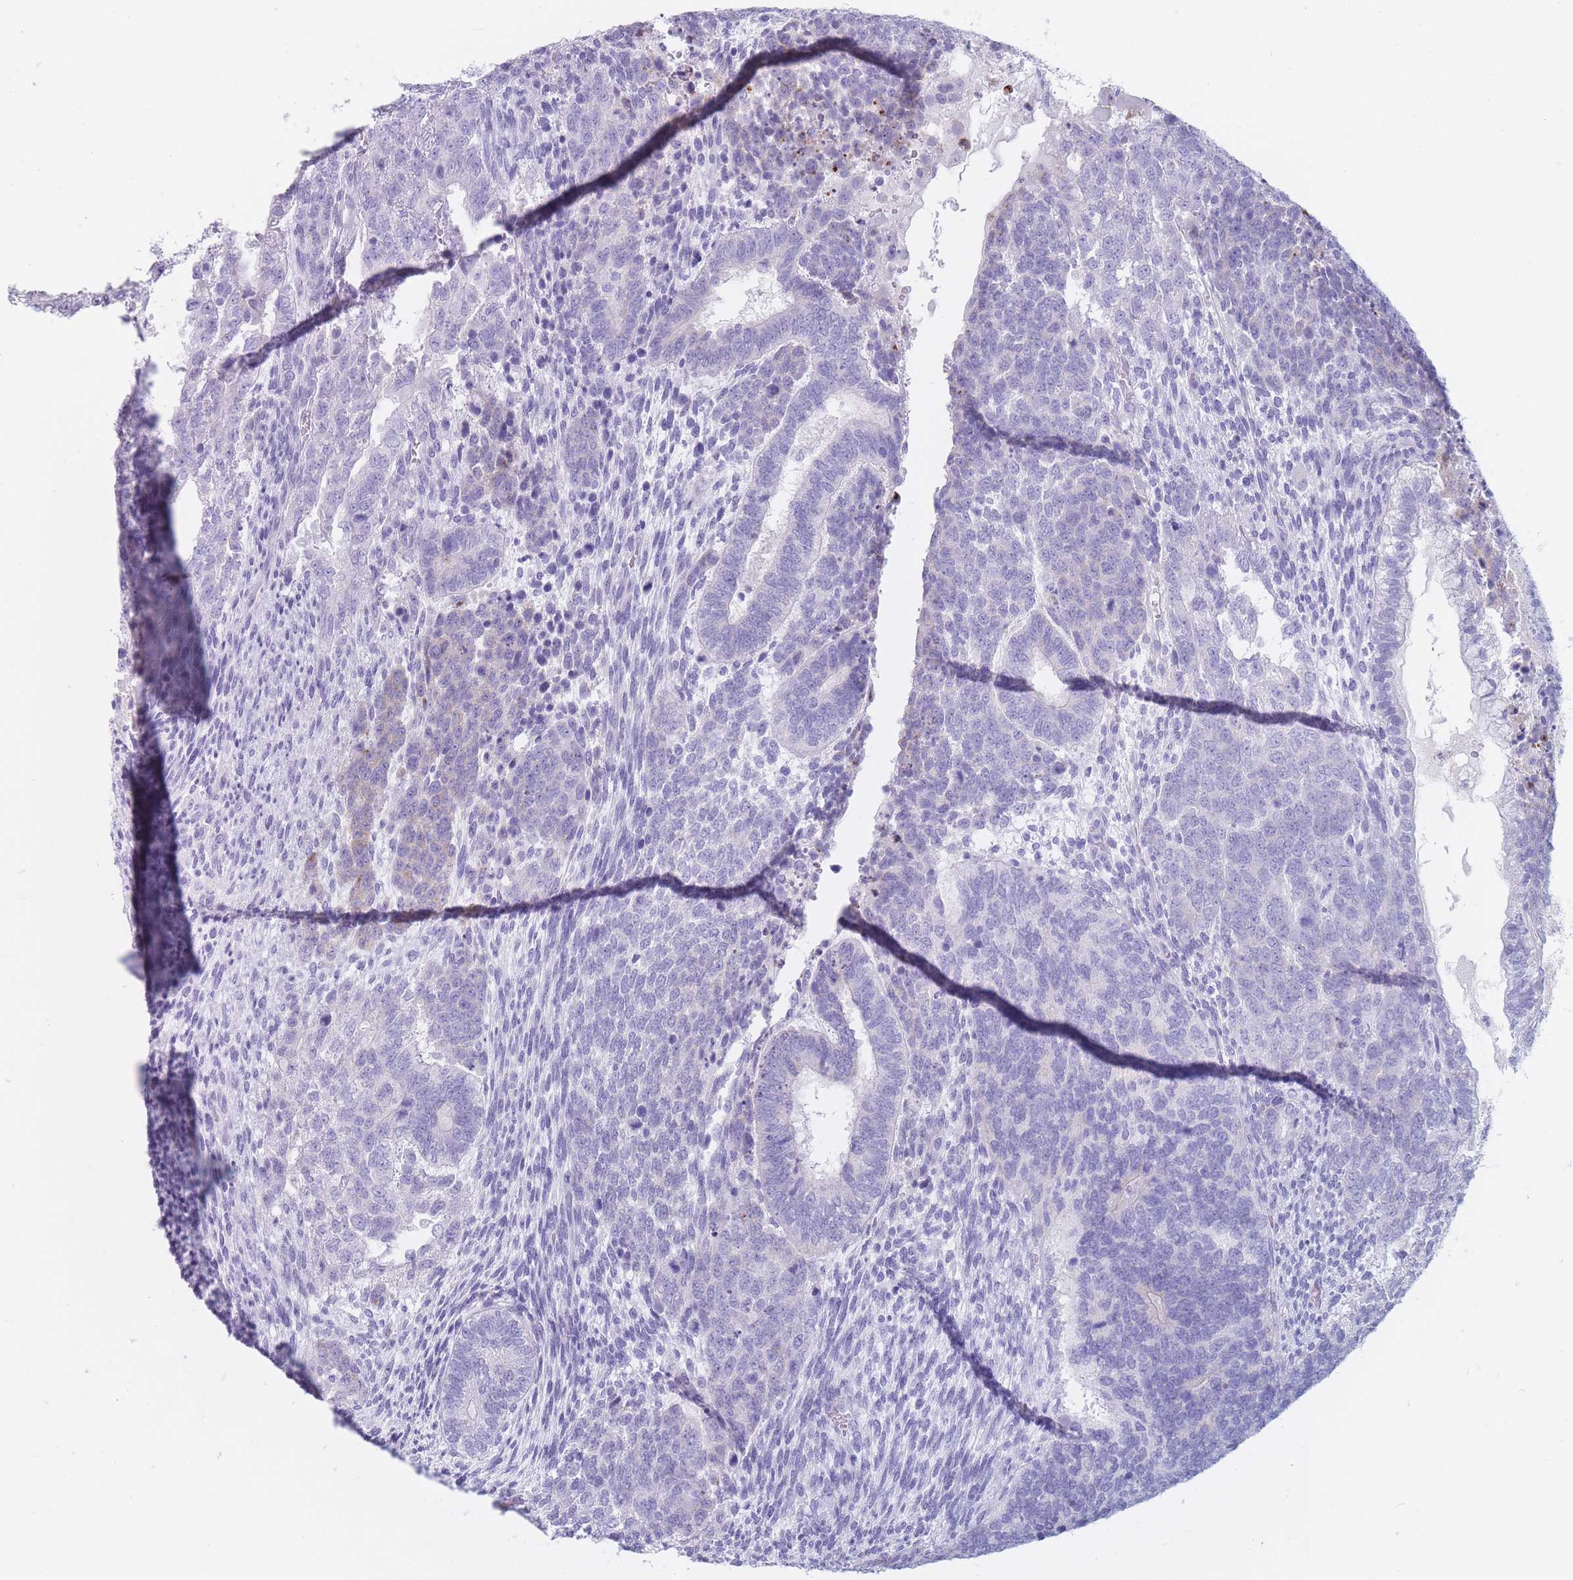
{"staining": {"intensity": "negative", "quantity": "none", "location": "none"}, "tissue": "testis cancer", "cell_type": "Tumor cells", "image_type": "cancer", "snomed": [{"axis": "morphology", "description": "Carcinoma, Embryonal, NOS"}, {"axis": "topography", "description": "Testis"}], "caption": "High magnification brightfield microscopy of embryonal carcinoma (testis) stained with DAB (brown) and counterstained with hematoxylin (blue): tumor cells show no significant expression.", "gene": "ST3GAL5", "patient": {"sex": "male", "age": 23}}